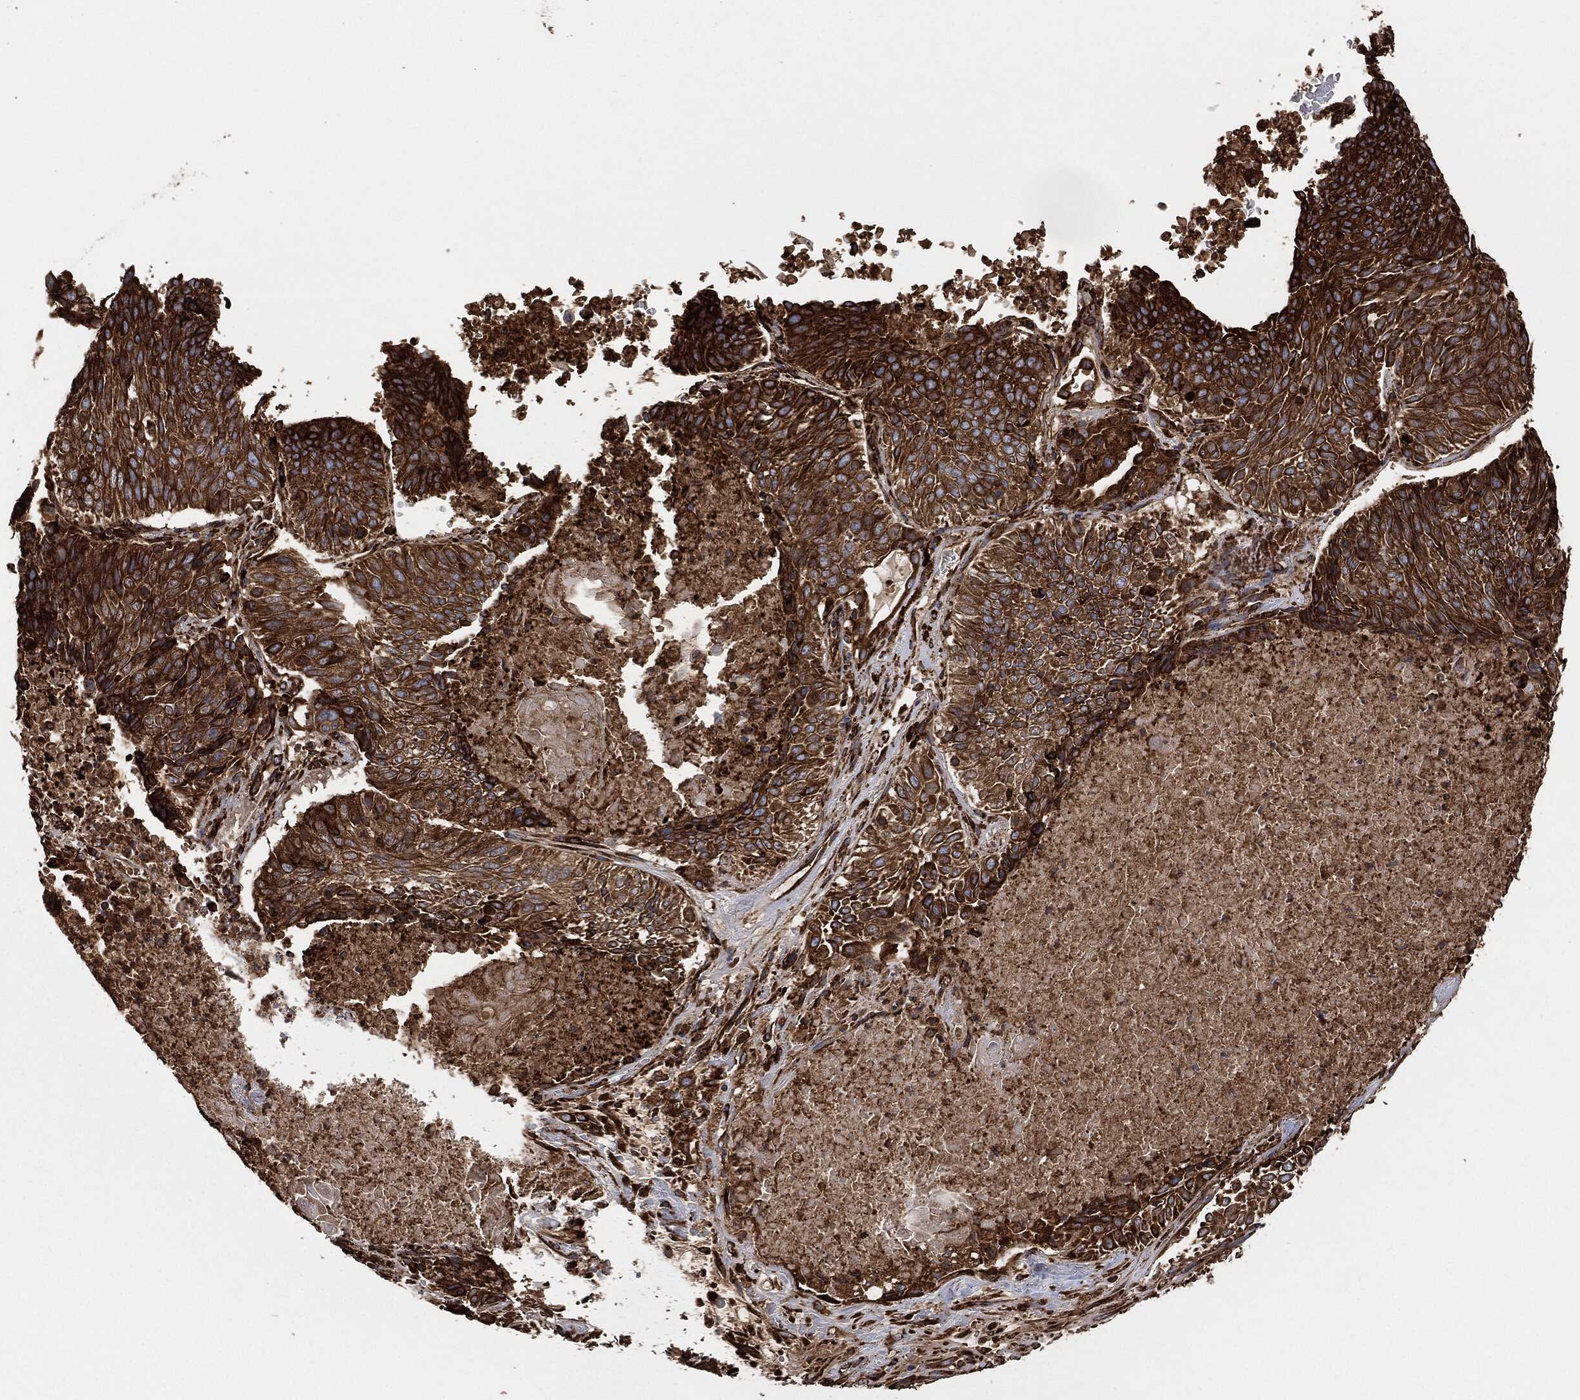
{"staining": {"intensity": "strong", "quantity": ">75%", "location": "cytoplasmic/membranous"}, "tissue": "lung cancer", "cell_type": "Tumor cells", "image_type": "cancer", "snomed": [{"axis": "morphology", "description": "Squamous cell carcinoma, NOS"}, {"axis": "topography", "description": "Lung"}], "caption": "Immunohistochemical staining of human lung cancer exhibits high levels of strong cytoplasmic/membranous positivity in approximately >75% of tumor cells.", "gene": "AMFR", "patient": {"sex": "male", "age": 64}}